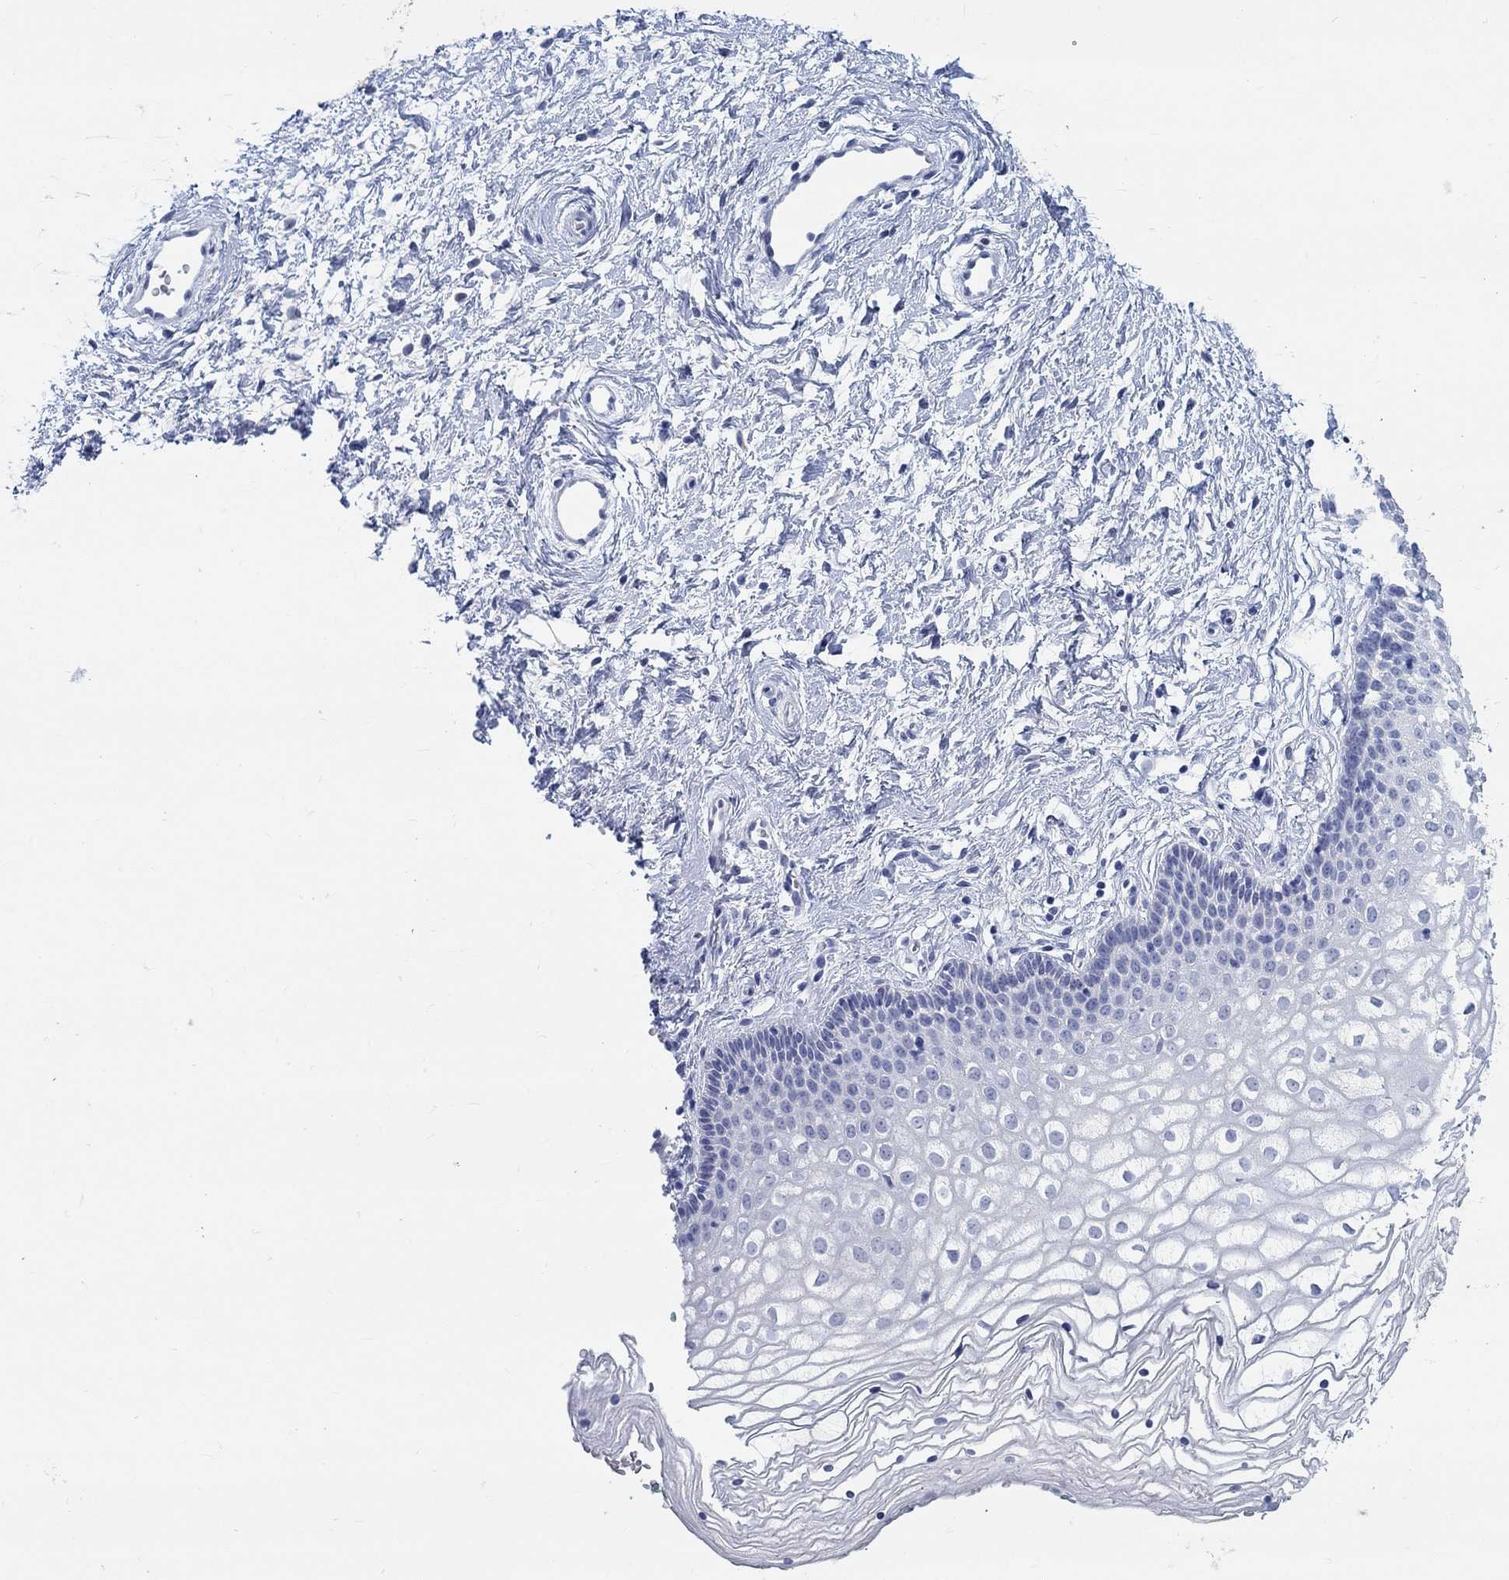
{"staining": {"intensity": "negative", "quantity": "none", "location": "none"}, "tissue": "vagina", "cell_type": "Squamous epithelial cells", "image_type": "normal", "snomed": [{"axis": "morphology", "description": "Normal tissue, NOS"}, {"axis": "topography", "description": "Vagina"}], "caption": "Immunohistochemistry image of normal vagina stained for a protein (brown), which reveals no expression in squamous epithelial cells. The staining was performed using DAB (3,3'-diaminobenzidine) to visualize the protein expression in brown, while the nuclei were stained in blue with hematoxylin (Magnification: 20x).", "gene": "GRIA3", "patient": {"sex": "female", "age": 36}}